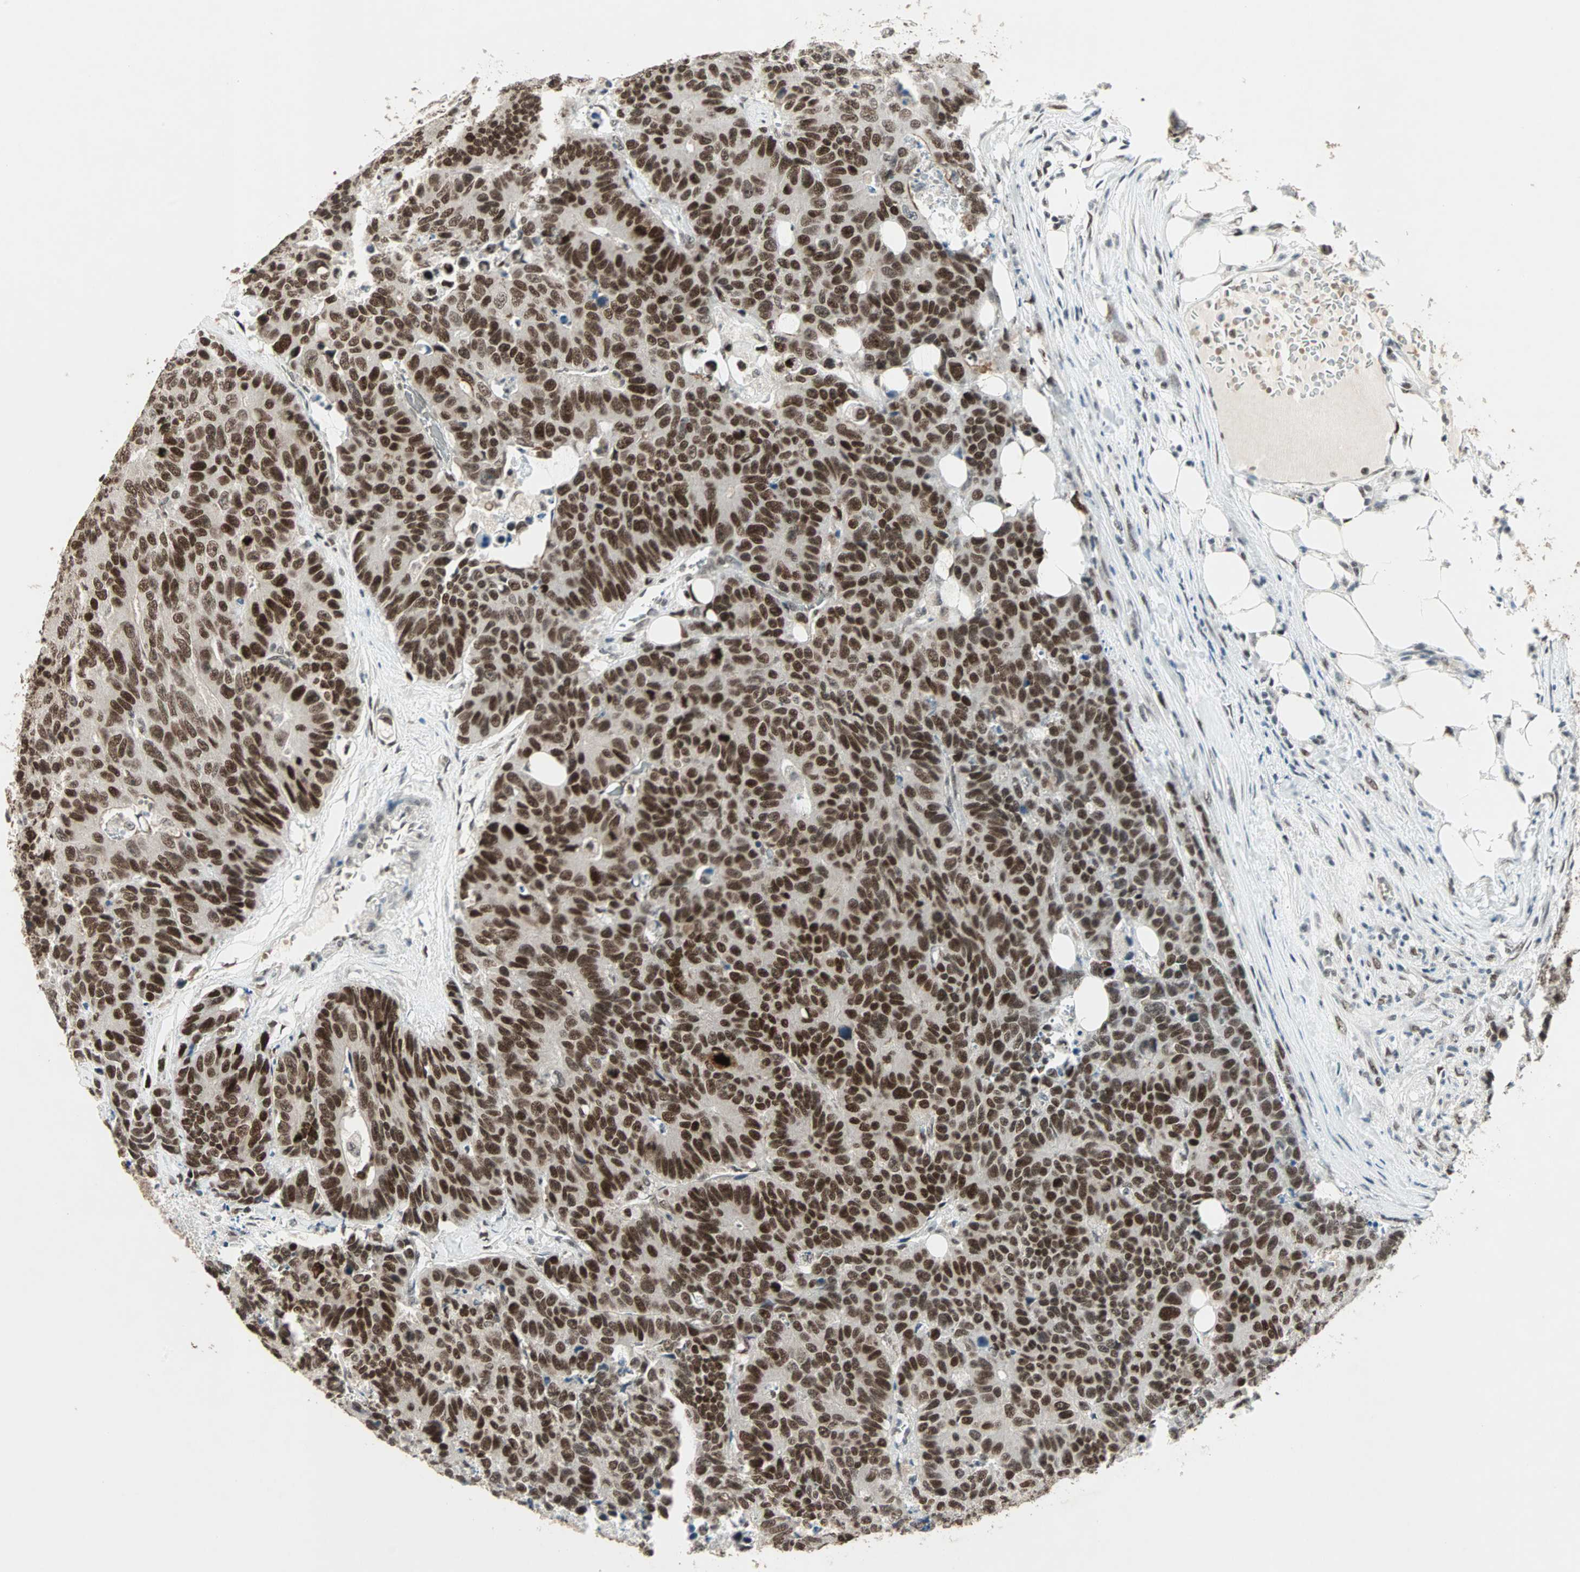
{"staining": {"intensity": "strong", "quantity": ">75%", "location": "nuclear"}, "tissue": "colorectal cancer", "cell_type": "Tumor cells", "image_type": "cancer", "snomed": [{"axis": "morphology", "description": "Adenocarcinoma, NOS"}, {"axis": "topography", "description": "Colon"}], "caption": "IHC (DAB (3,3'-diaminobenzidine)) staining of human colorectal cancer reveals strong nuclear protein staining in approximately >75% of tumor cells. The staining was performed using DAB (3,3'-diaminobenzidine) to visualize the protein expression in brown, while the nuclei were stained in blue with hematoxylin (Magnification: 20x).", "gene": "MDC1", "patient": {"sex": "female", "age": 86}}